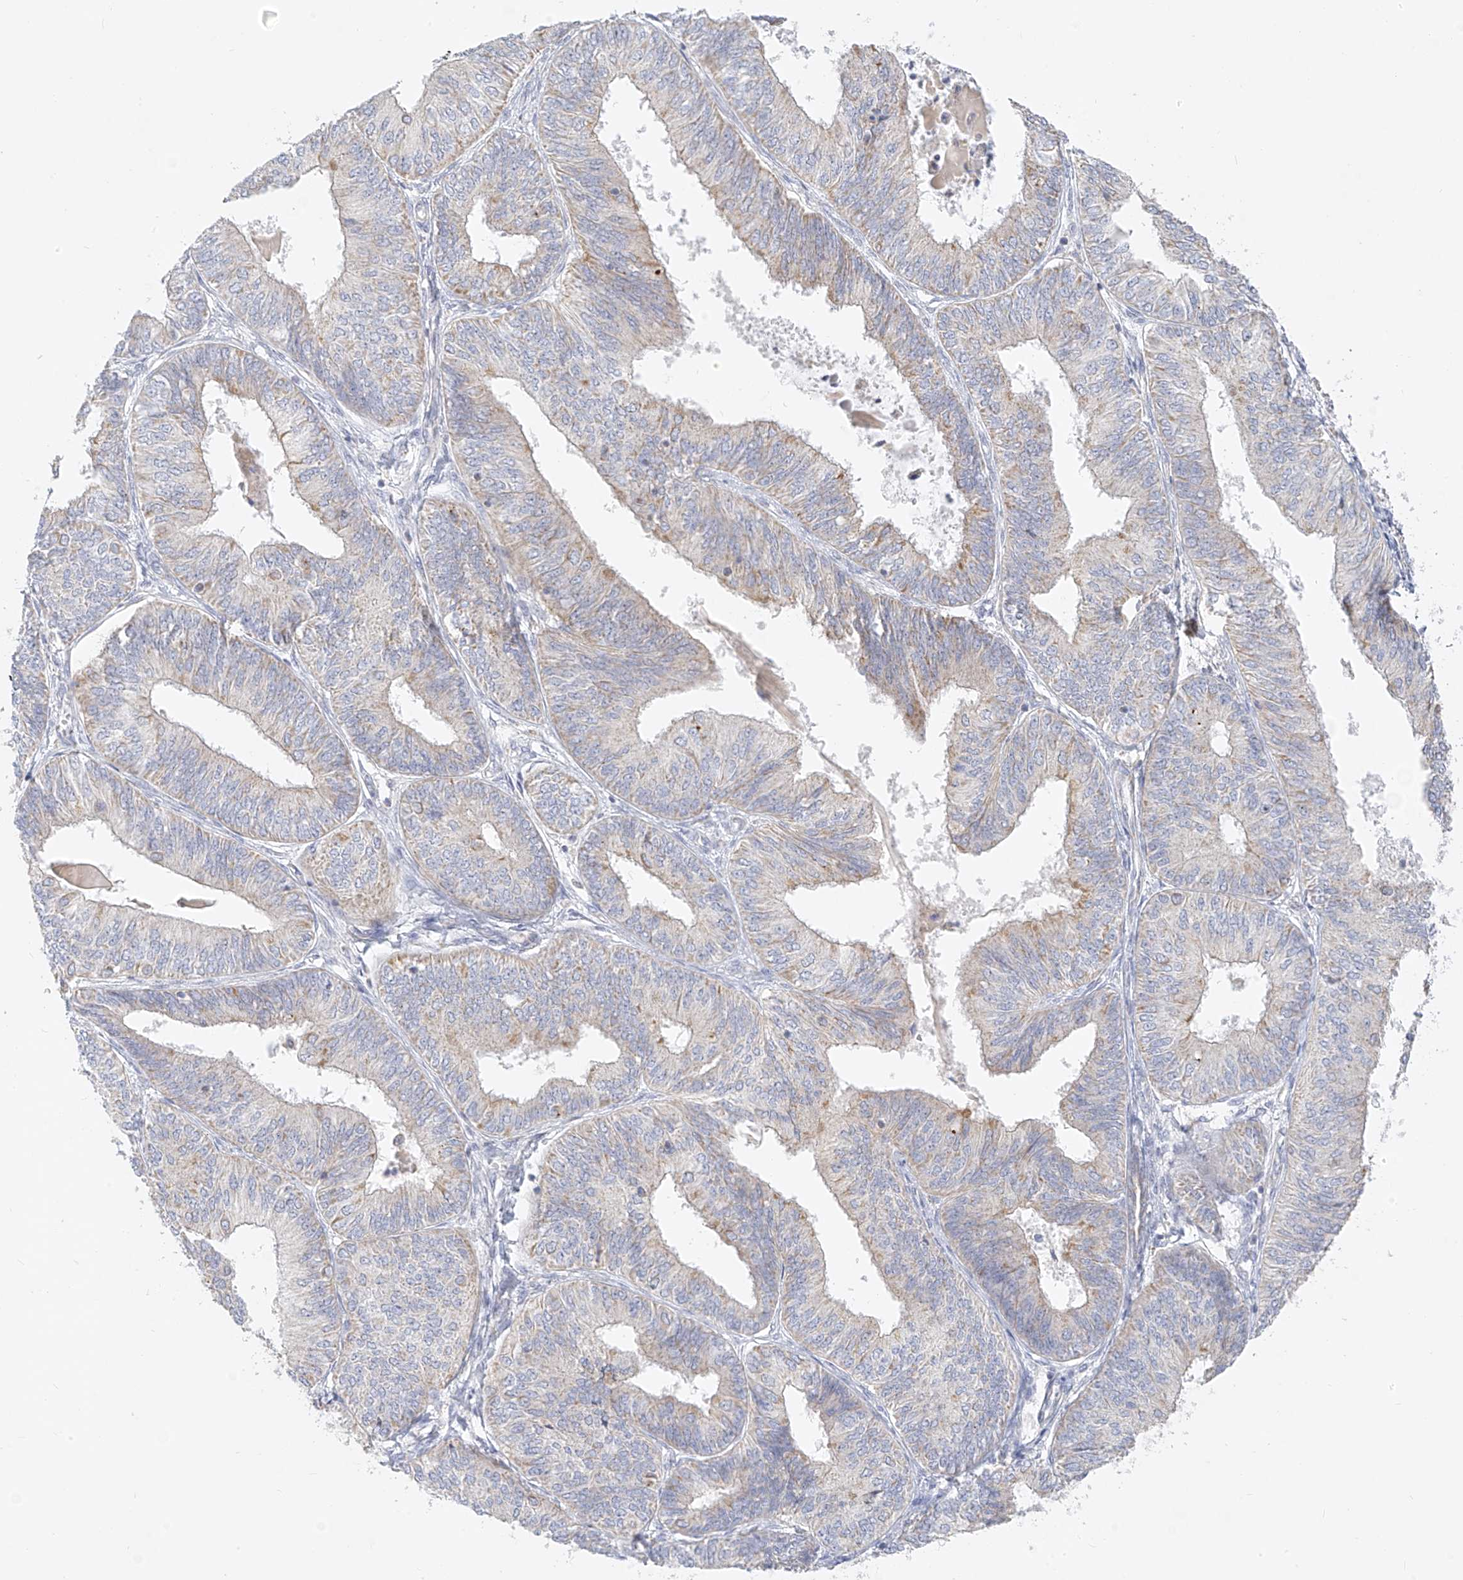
{"staining": {"intensity": "weak", "quantity": "<25%", "location": "cytoplasmic/membranous"}, "tissue": "endometrial cancer", "cell_type": "Tumor cells", "image_type": "cancer", "snomed": [{"axis": "morphology", "description": "Adenocarcinoma, NOS"}, {"axis": "topography", "description": "Endometrium"}], "caption": "A high-resolution image shows immunohistochemistry staining of adenocarcinoma (endometrial), which reveals no significant expression in tumor cells.", "gene": "ZNF404", "patient": {"sex": "female", "age": 58}}